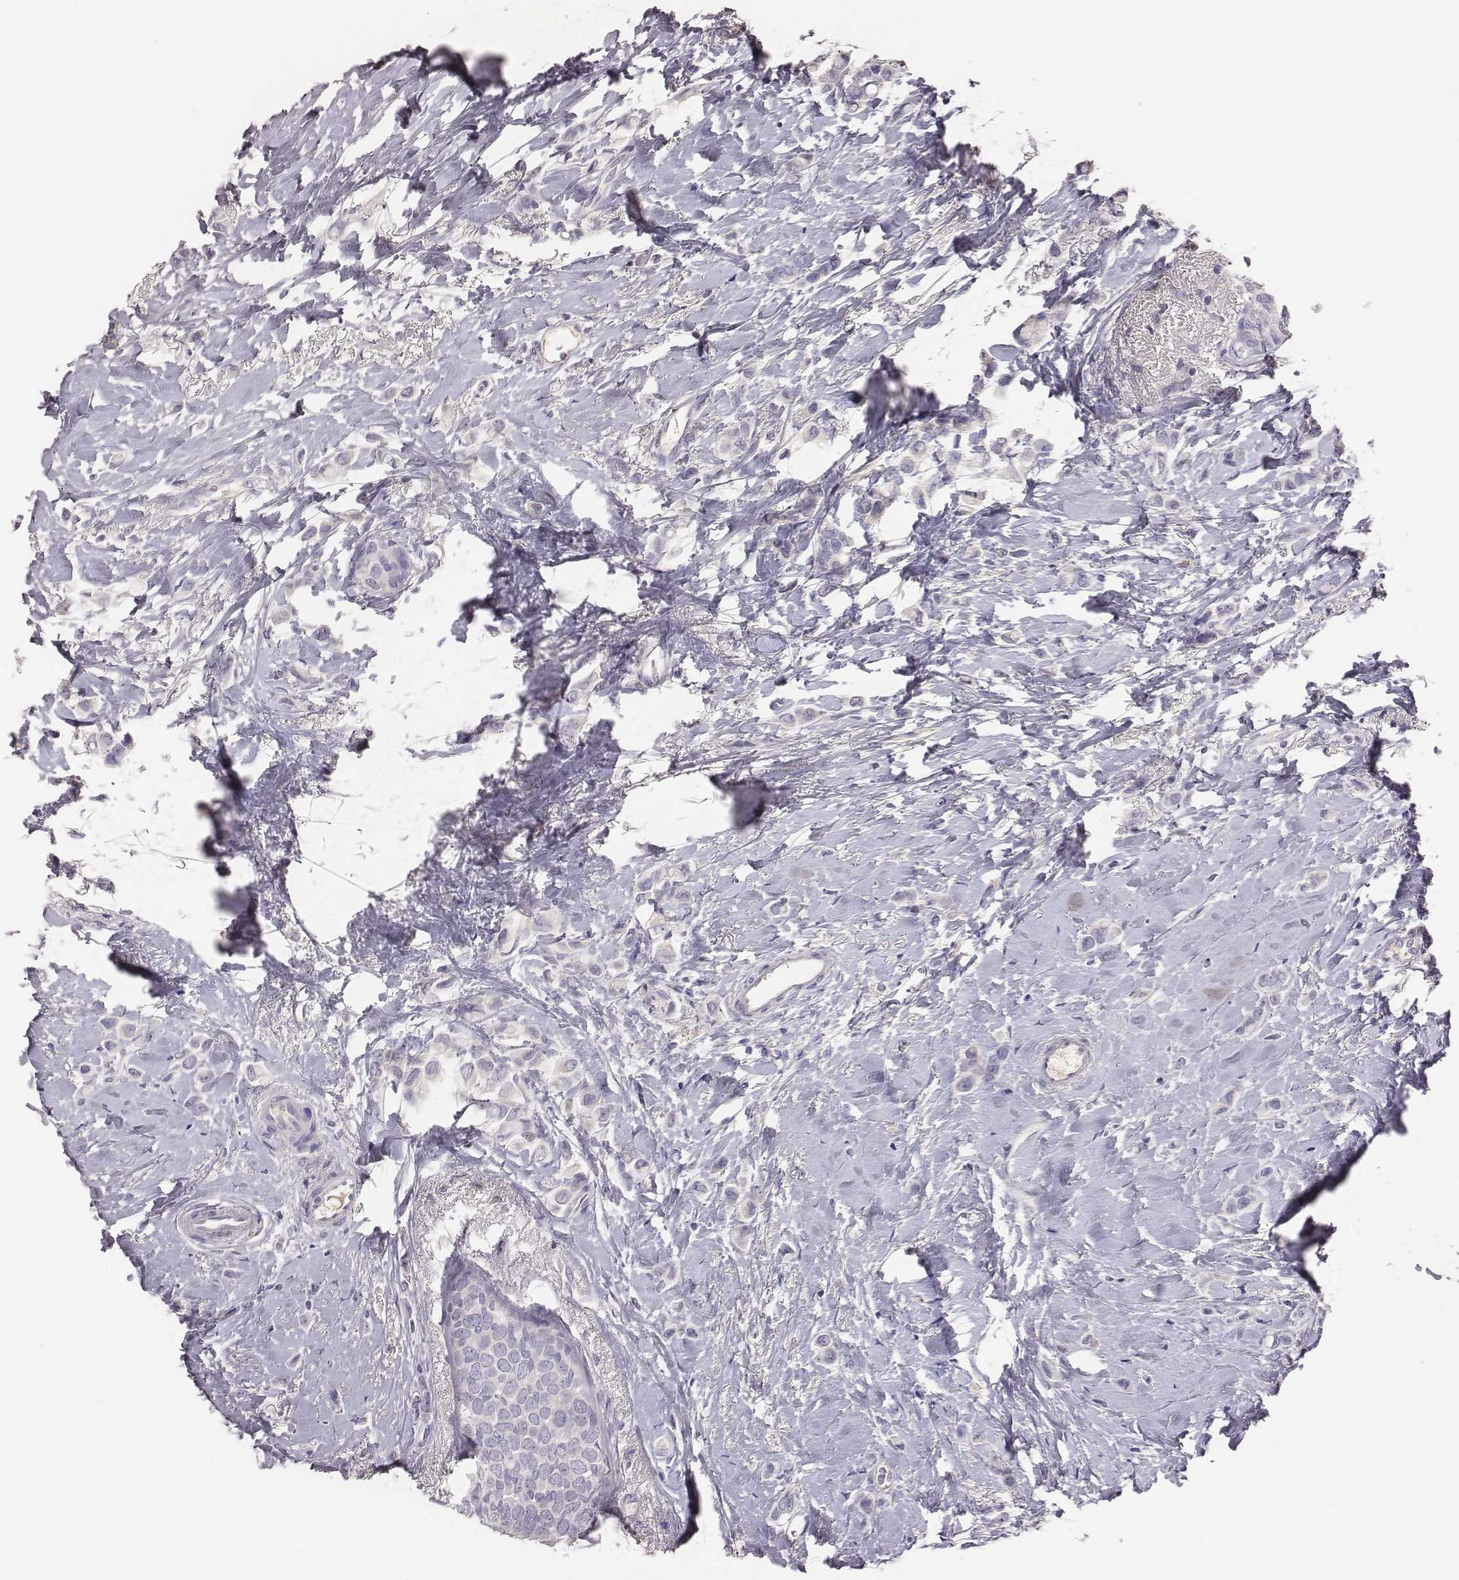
{"staining": {"intensity": "negative", "quantity": "none", "location": "none"}, "tissue": "breast cancer", "cell_type": "Tumor cells", "image_type": "cancer", "snomed": [{"axis": "morphology", "description": "Lobular carcinoma"}, {"axis": "topography", "description": "Breast"}], "caption": "A micrograph of human breast lobular carcinoma is negative for staining in tumor cells.", "gene": "EN1", "patient": {"sex": "female", "age": 66}}